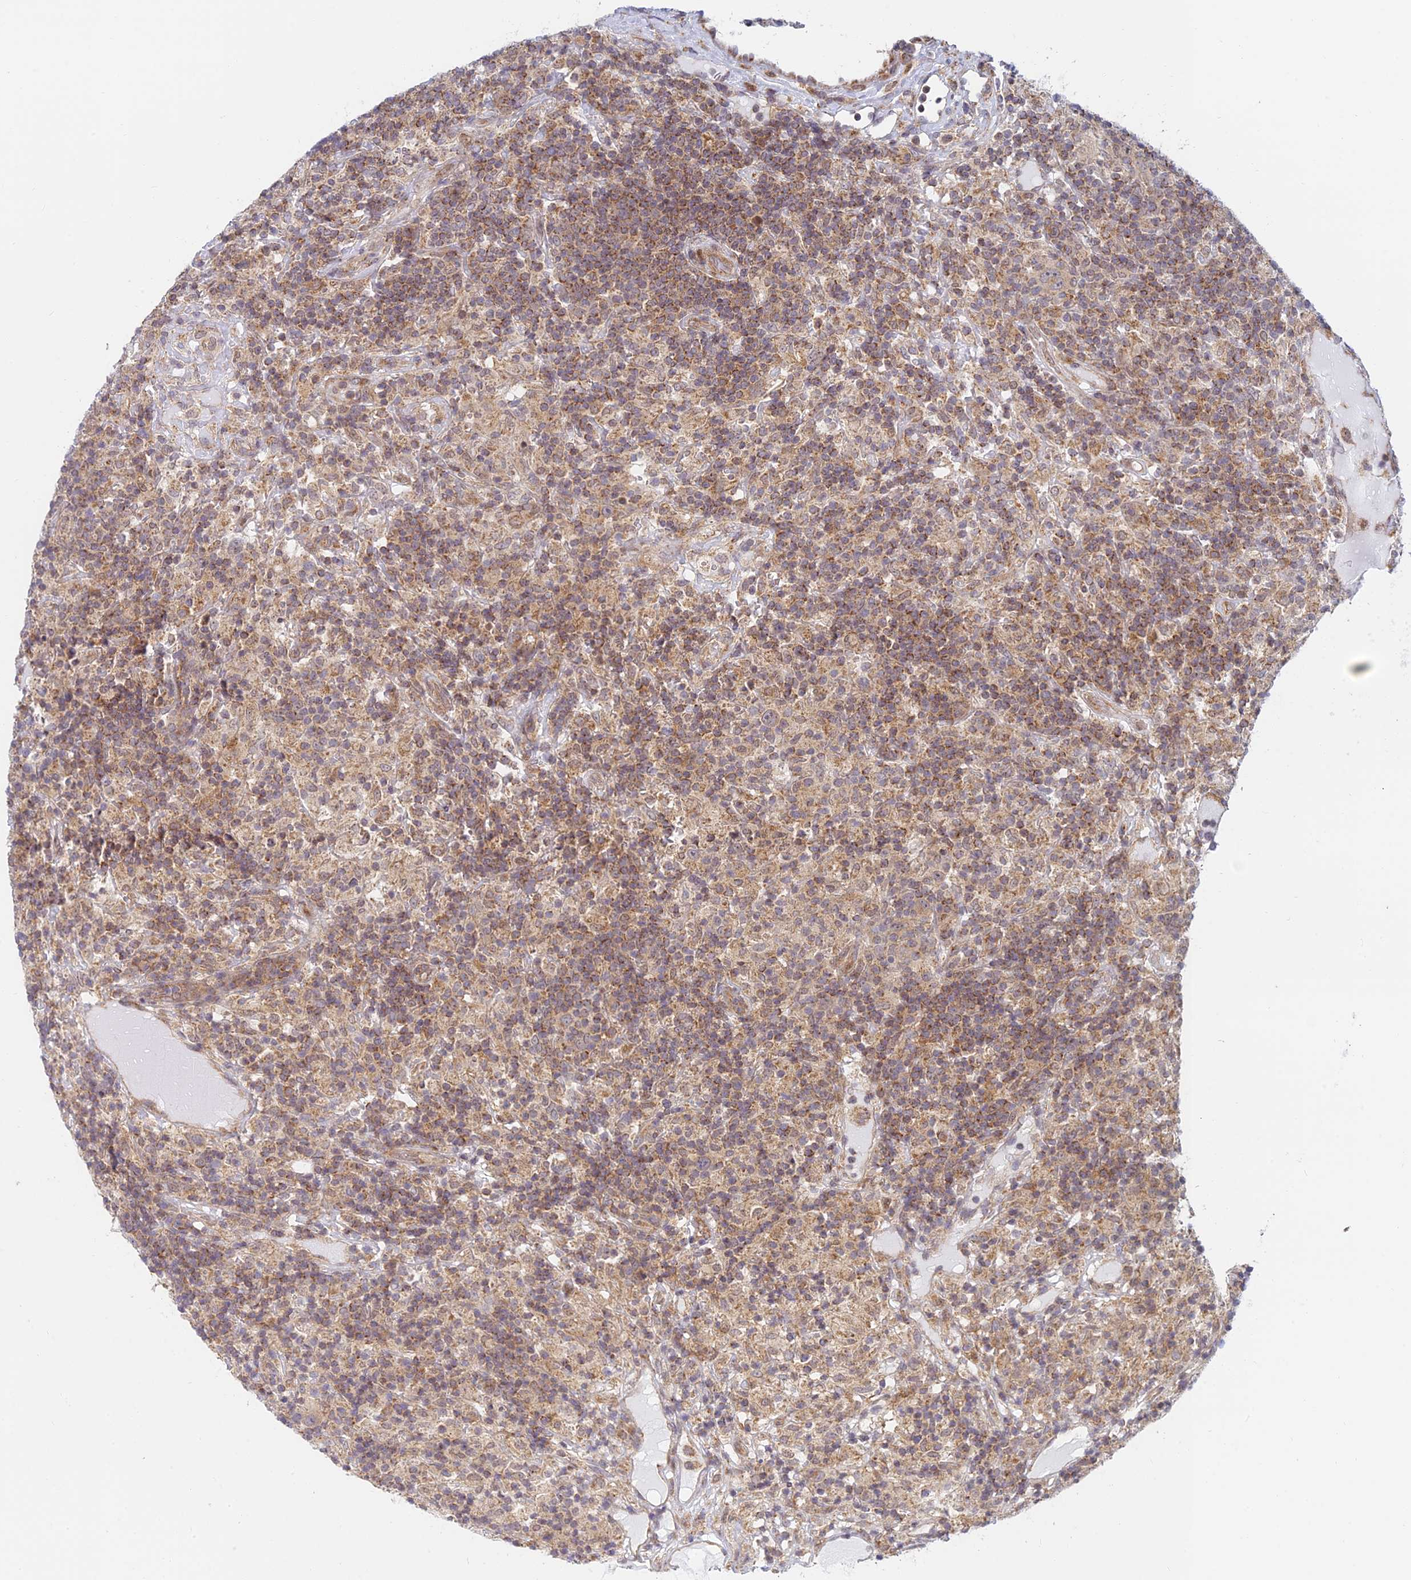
{"staining": {"intensity": "weak", "quantity": "25%-75%", "location": "cytoplasmic/membranous"}, "tissue": "lymphoma", "cell_type": "Tumor cells", "image_type": "cancer", "snomed": [{"axis": "morphology", "description": "Hodgkin's disease, NOS"}, {"axis": "topography", "description": "Lymph node"}], "caption": "Immunohistochemistry (IHC) (DAB) staining of human Hodgkin's disease reveals weak cytoplasmic/membranous protein staining in approximately 25%-75% of tumor cells.", "gene": "HOOK2", "patient": {"sex": "male", "age": 70}}